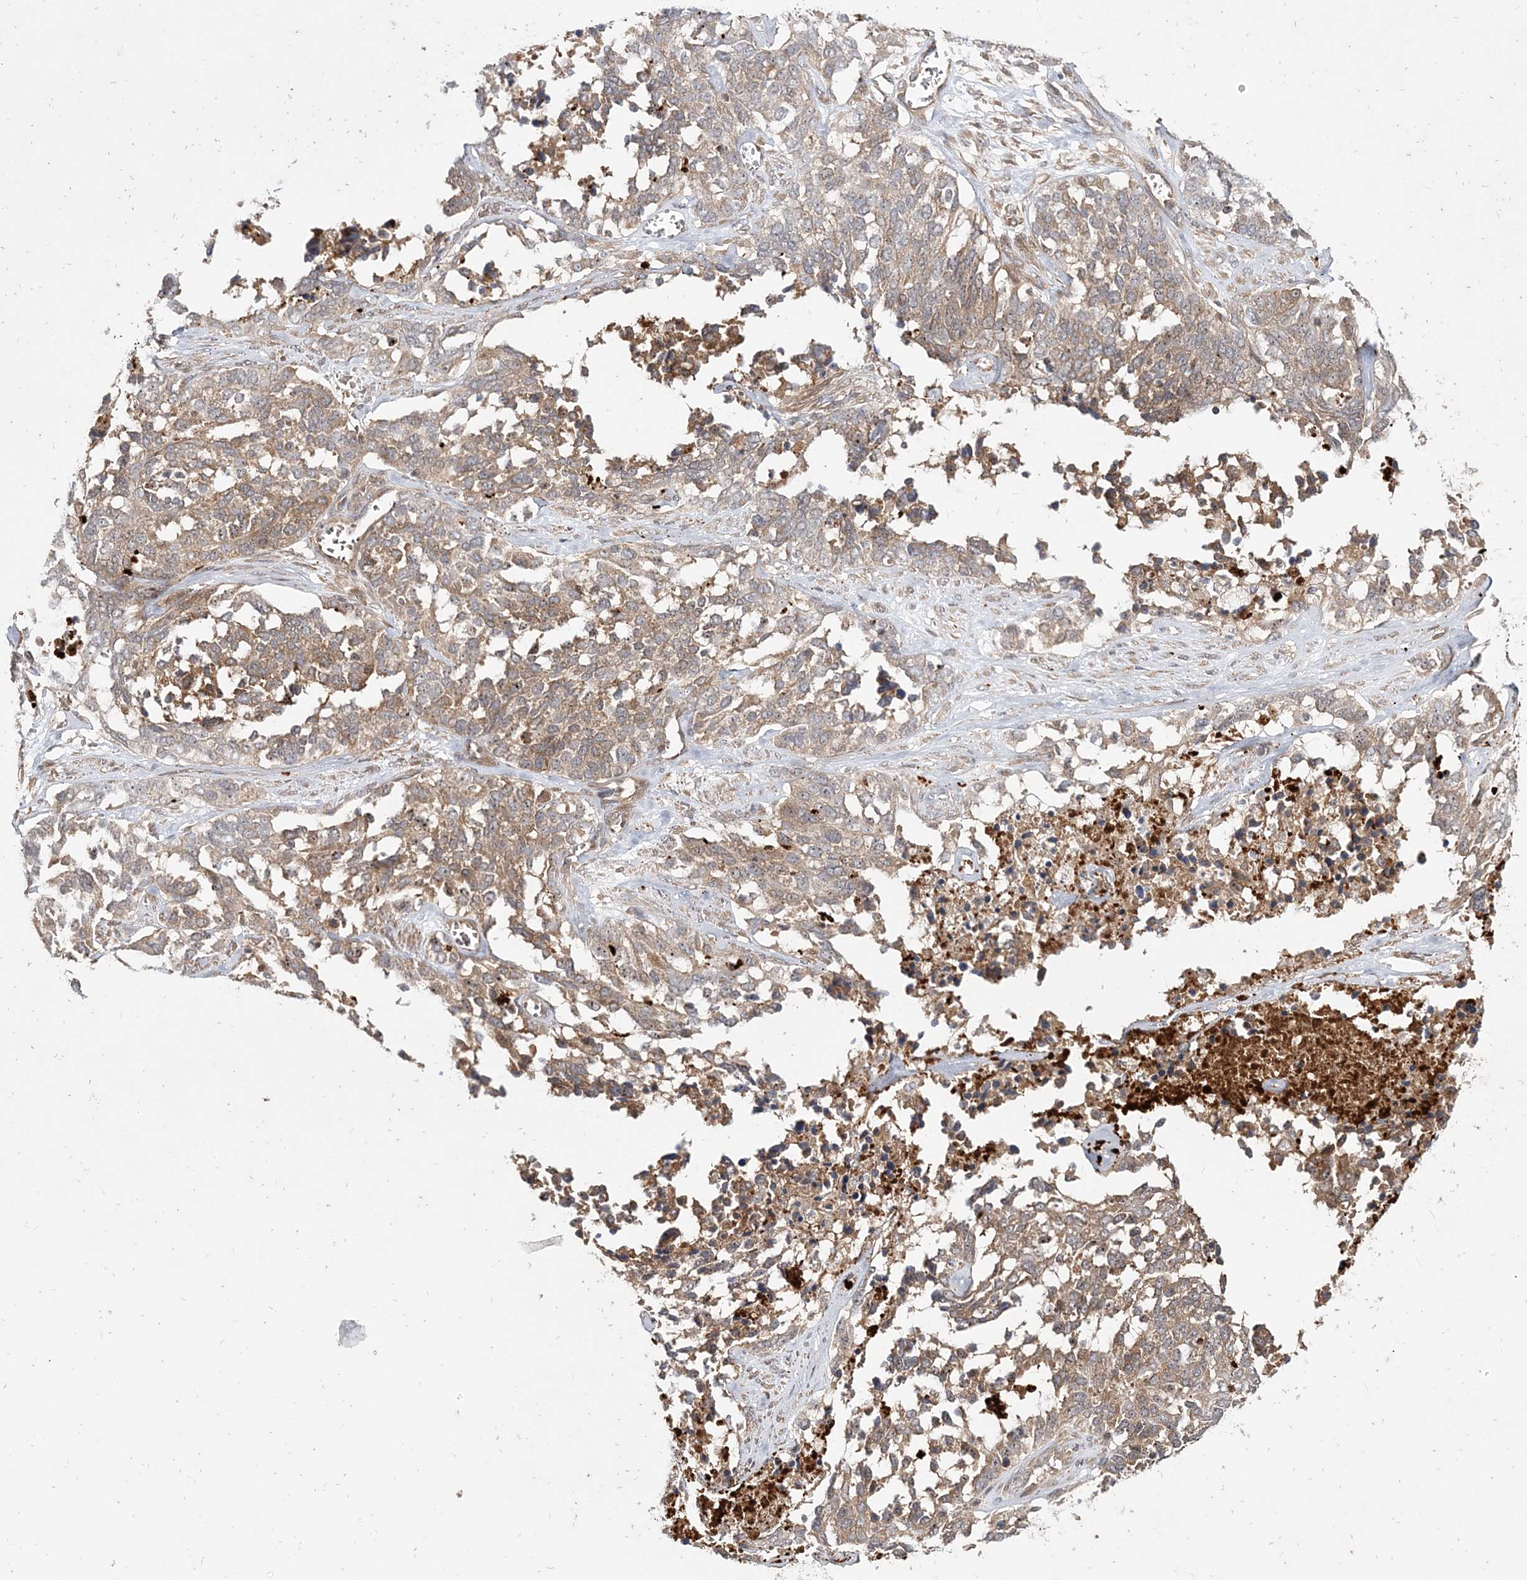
{"staining": {"intensity": "weak", "quantity": ">75%", "location": "cytoplasmic/membranous"}, "tissue": "ovarian cancer", "cell_type": "Tumor cells", "image_type": "cancer", "snomed": [{"axis": "morphology", "description": "Cystadenocarcinoma, serous, NOS"}, {"axis": "topography", "description": "Ovary"}], "caption": "A brown stain shows weak cytoplasmic/membranous staining of a protein in serous cystadenocarcinoma (ovarian) tumor cells.", "gene": "TMEM9B", "patient": {"sex": "female", "age": 44}}